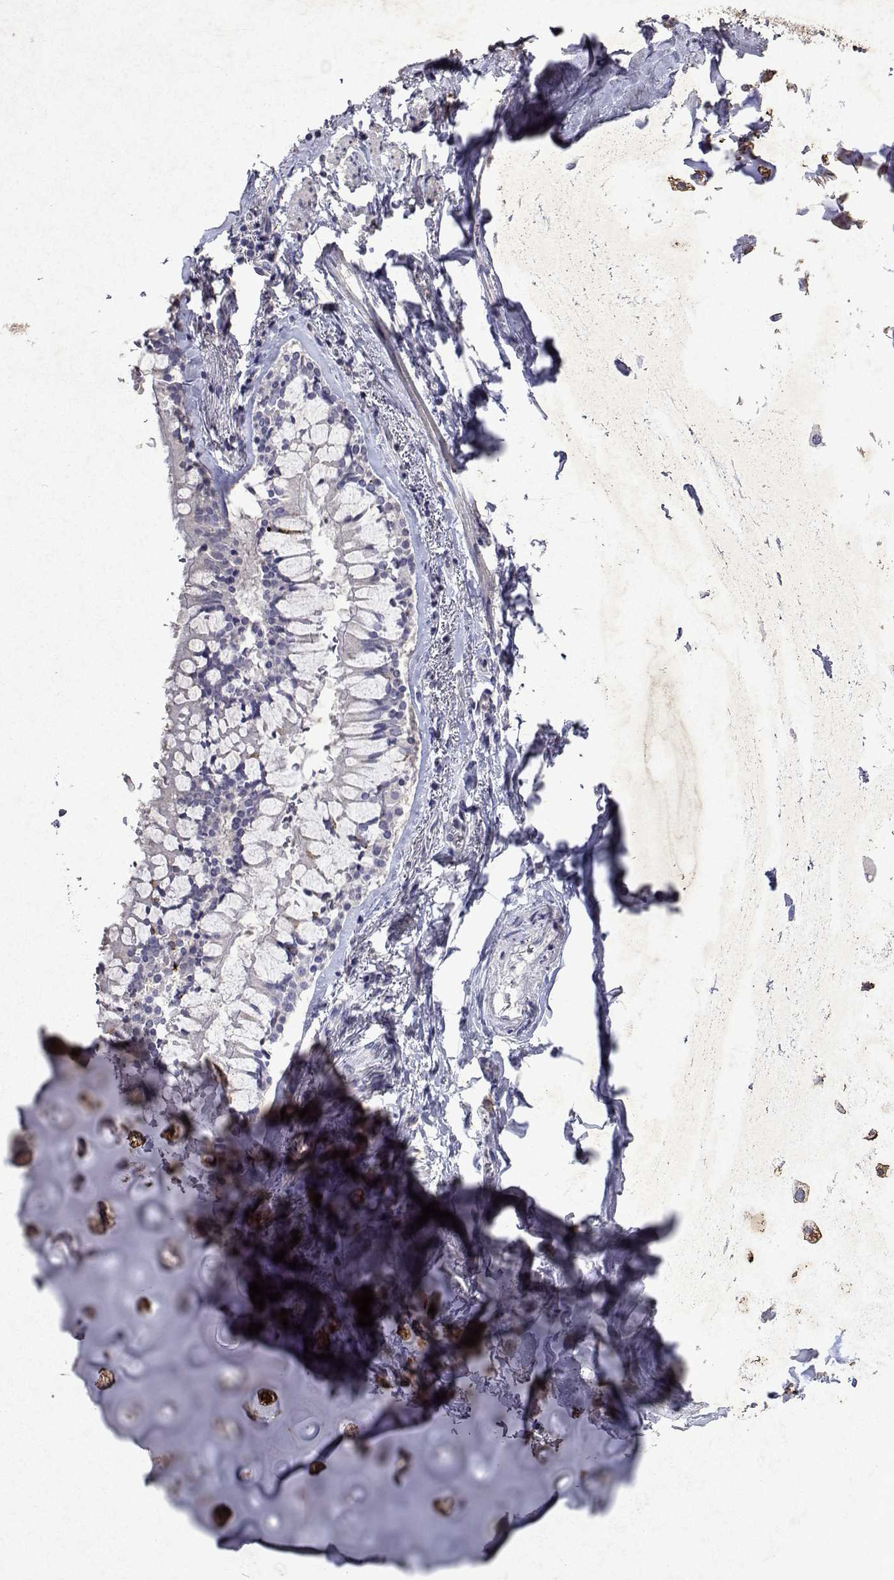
{"staining": {"intensity": "weak", "quantity": "<25%", "location": "cytoplasmic/membranous"}, "tissue": "adipose tissue", "cell_type": "Adipocytes", "image_type": "normal", "snomed": [{"axis": "morphology", "description": "Normal tissue, NOS"}, {"axis": "topography", "description": "Cartilage tissue"}, {"axis": "topography", "description": "Bronchus"}, {"axis": "topography", "description": "Peripheral nerve tissue"}], "caption": "Immunohistochemistry photomicrograph of unremarkable adipose tissue: adipose tissue stained with DAB exhibits no significant protein positivity in adipocytes. The staining is performed using DAB (3,3'-diaminobenzidine) brown chromogen with nuclei counter-stained in using hematoxylin.", "gene": "DUSP28", "patient": {"sex": "male", "age": 67}}